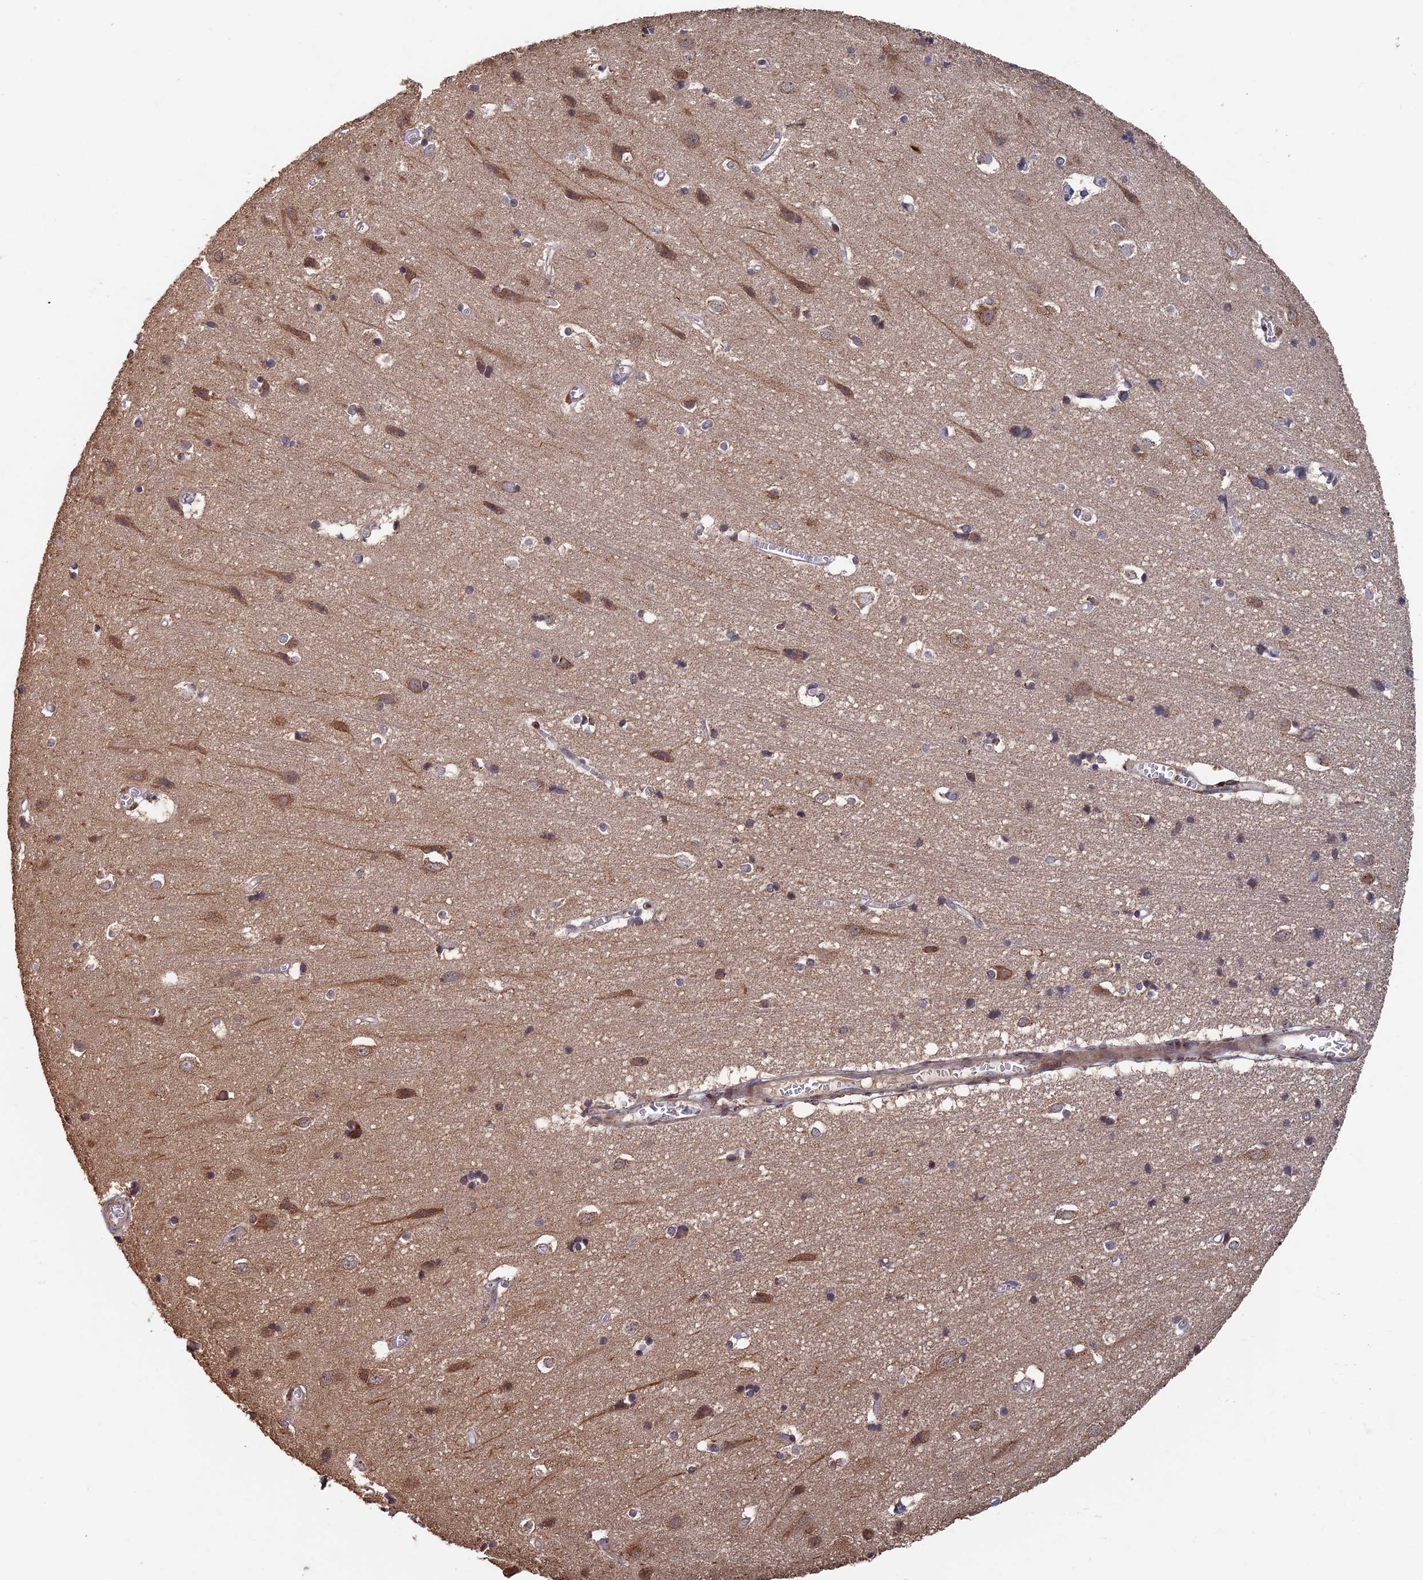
{"staining": {"intensity": "moderate", "quantity": ">75%", "location": "cytoplasmic/membranous"}, "tissue": "cerebral cortex", "cell_type": "Endothelial cells", "image_type": "normal", "snomed": [{"axis": "morphology", "description": "Normal tissue, NOS"}, {"axis": "topography", "description": "Cerebral cortex"}], "caption": "Immunohistochemical staining of unremarkable human cerebral cortex demonstrates medium levels of moderate cytoplasmic/membranous staining in approximately >75% of endothelial cells.", "gene": "RASGRF1", "patient": {"sex": "male", "age": 54}}